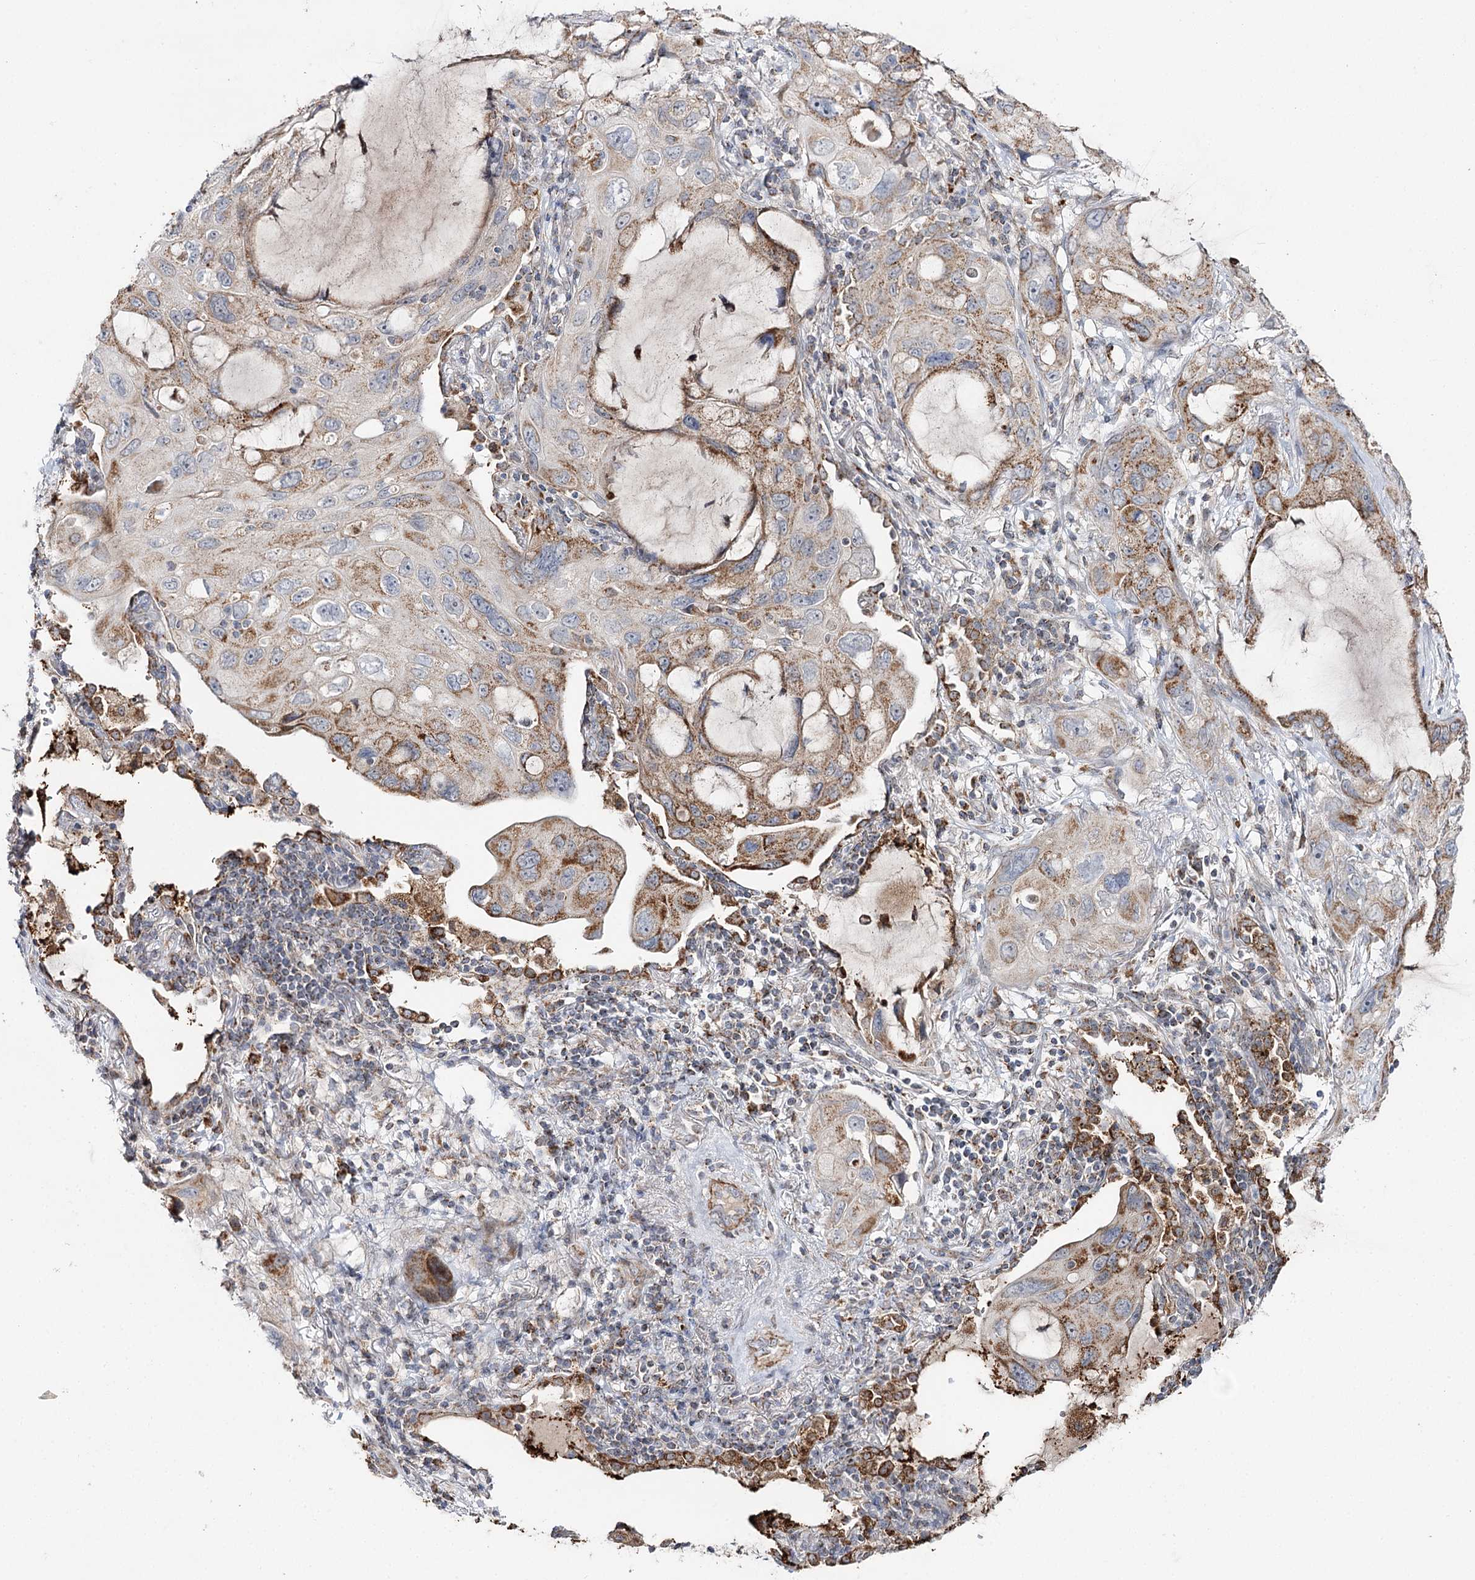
{"staining": {"intensity": "moderate", "quantity": "25%-75%", "location": "cytoplasmic/membranous"}, "tissue": "lung cancer", "cell_type": "Tumor cells", "image_type": "cancer", "snomed": [{"axis": "morphology", "description": "Squamous cell carcinoma, NOS"}, {"axis": "topography", "description": "Lung"}], "caption": "High-power microscopy captured an IHC image of lung cancer (squamous cell carcinoma), revealing moderate cytoplasmic/membranous positivity in approximately 25%-75% of tumor cells. (DAB IHC with brightfield microscopy, high magnification).", "gene": "CBR4", "patient": {"sex": "female", "age": 73}}